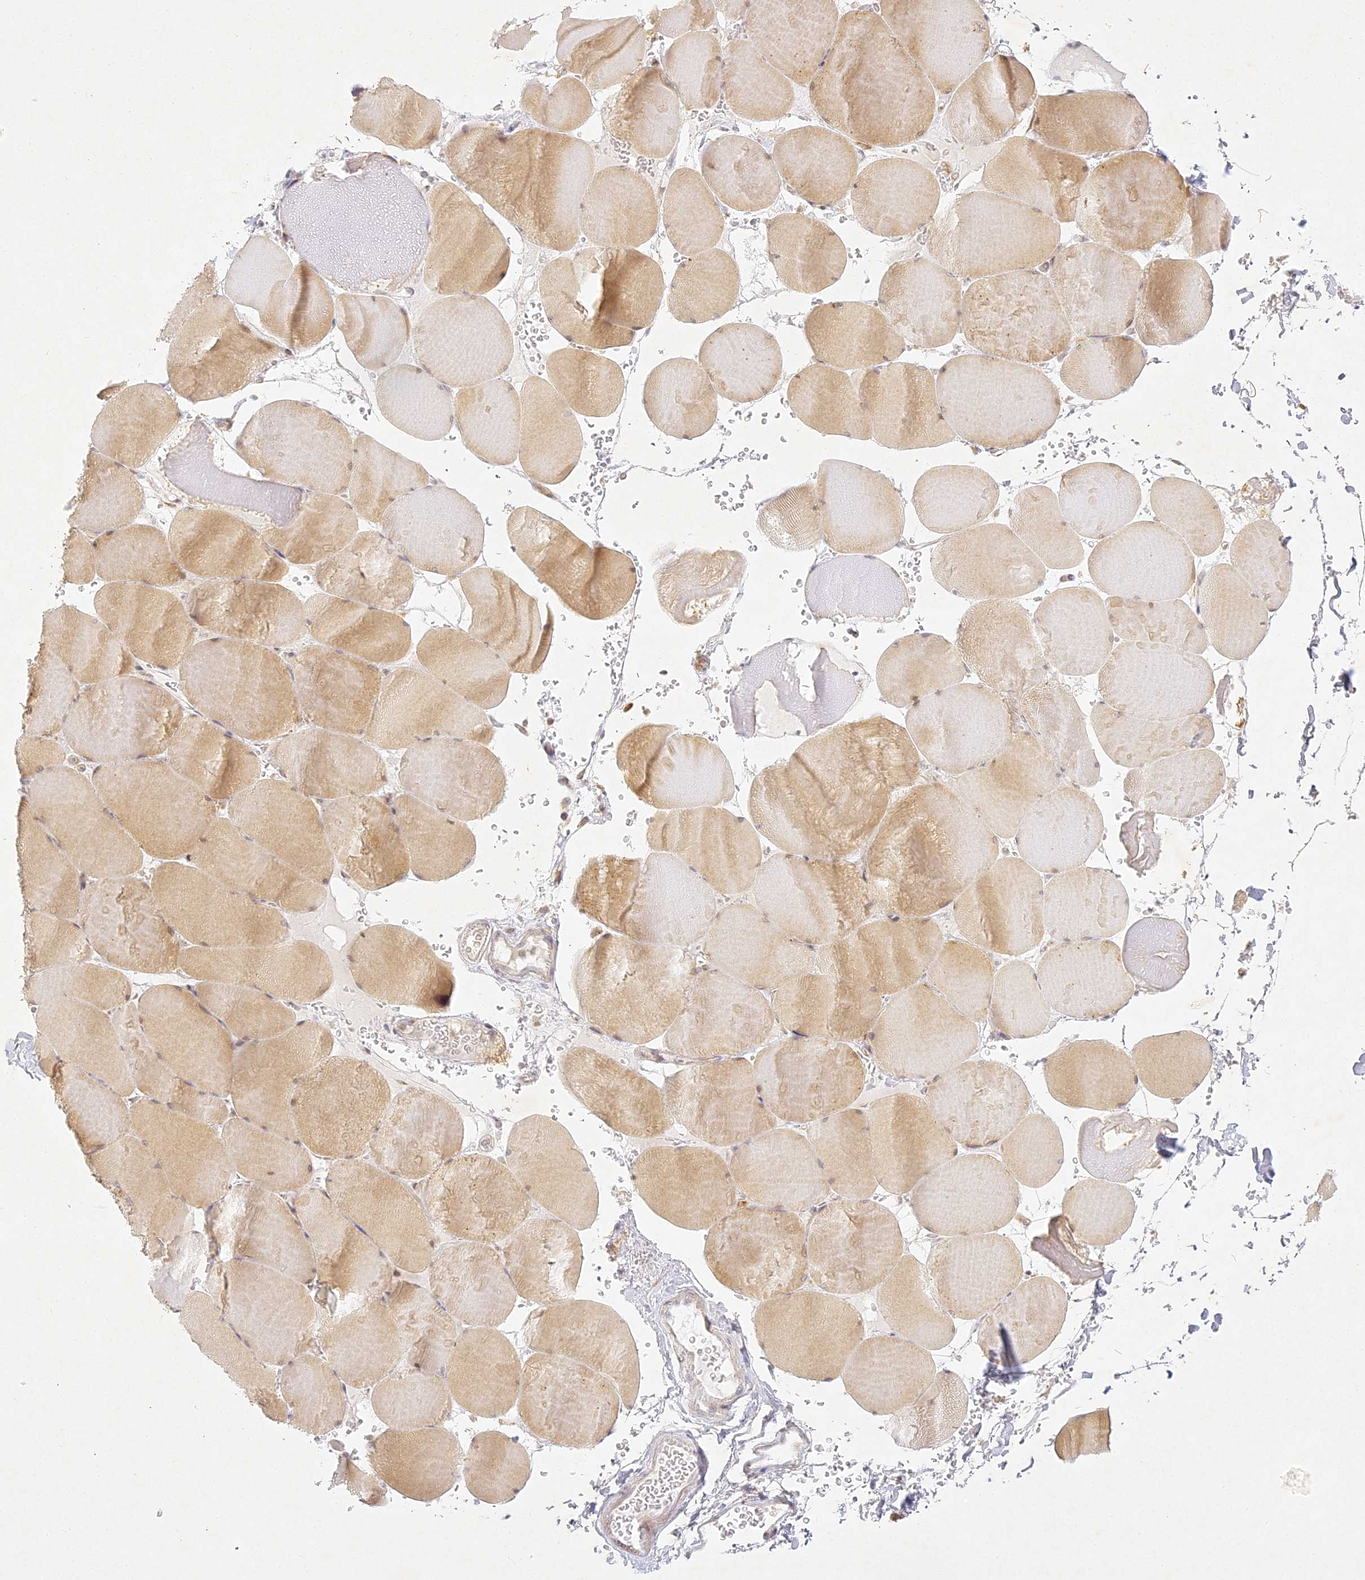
{"staining": {"intensity": "moderate", "quantity": ">75%", "location": "cytoplasmic/membranous,nuclear"}, "tissue": "skeletal muscle", "cell_type": "Myocytes", "image_type": "normal", "snomed": [{"axis": "morphology", "description": "Normal tissue, NOS"}, {"axis": "topography", "description": "Skeletal muscle"}, {"axis": "topography", "description": "Head-Neck"}], "caption": "IHC (DAB) staining of benign skeletal muscle exhibits moderate cytoplasmic/membranous,nuclear protein expression in approximately >75% of myocytes. (DAB (3,3'-diaminobenzidine) IHC with brightfield microscopy, high magnification).", "gene": "SLC30A5", "patient": {"sex": "male", "age": 66}}